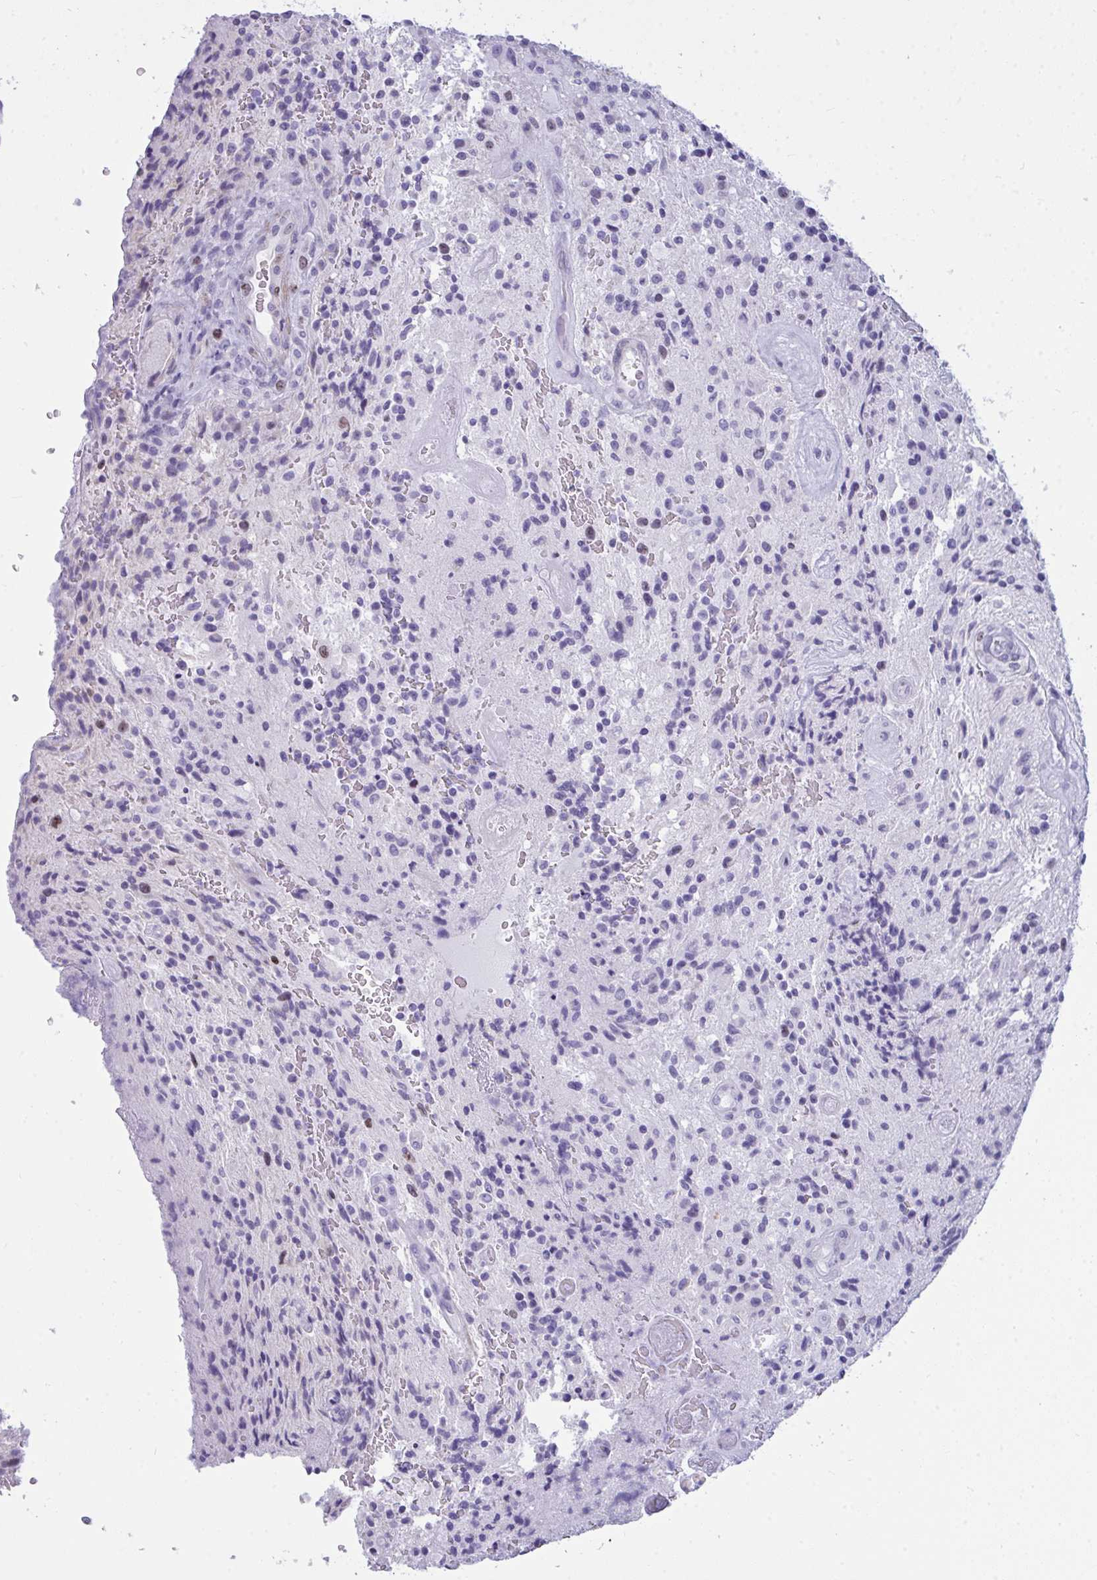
{"staining": {"intensity": "negative", "quantity": "none", "location": "none"}, "tissue": "glioma", "cell_type": "Tumor cells", "image_type": "cancer", "snomed": [{"axis": "morphology", "description": "Normal tissue, NOS"}, {"axis": "morphology", "description": "Glioma, malignant, High grade"}, {"axis": "topography", "description": "Cerebral cortex"}], "caption": "Micrograph shows no protein staining in tumor cells of malignant high-grade glioma tissue.", "gene": "SUZ12", "patient": {"sex": "male", "age": 56}}